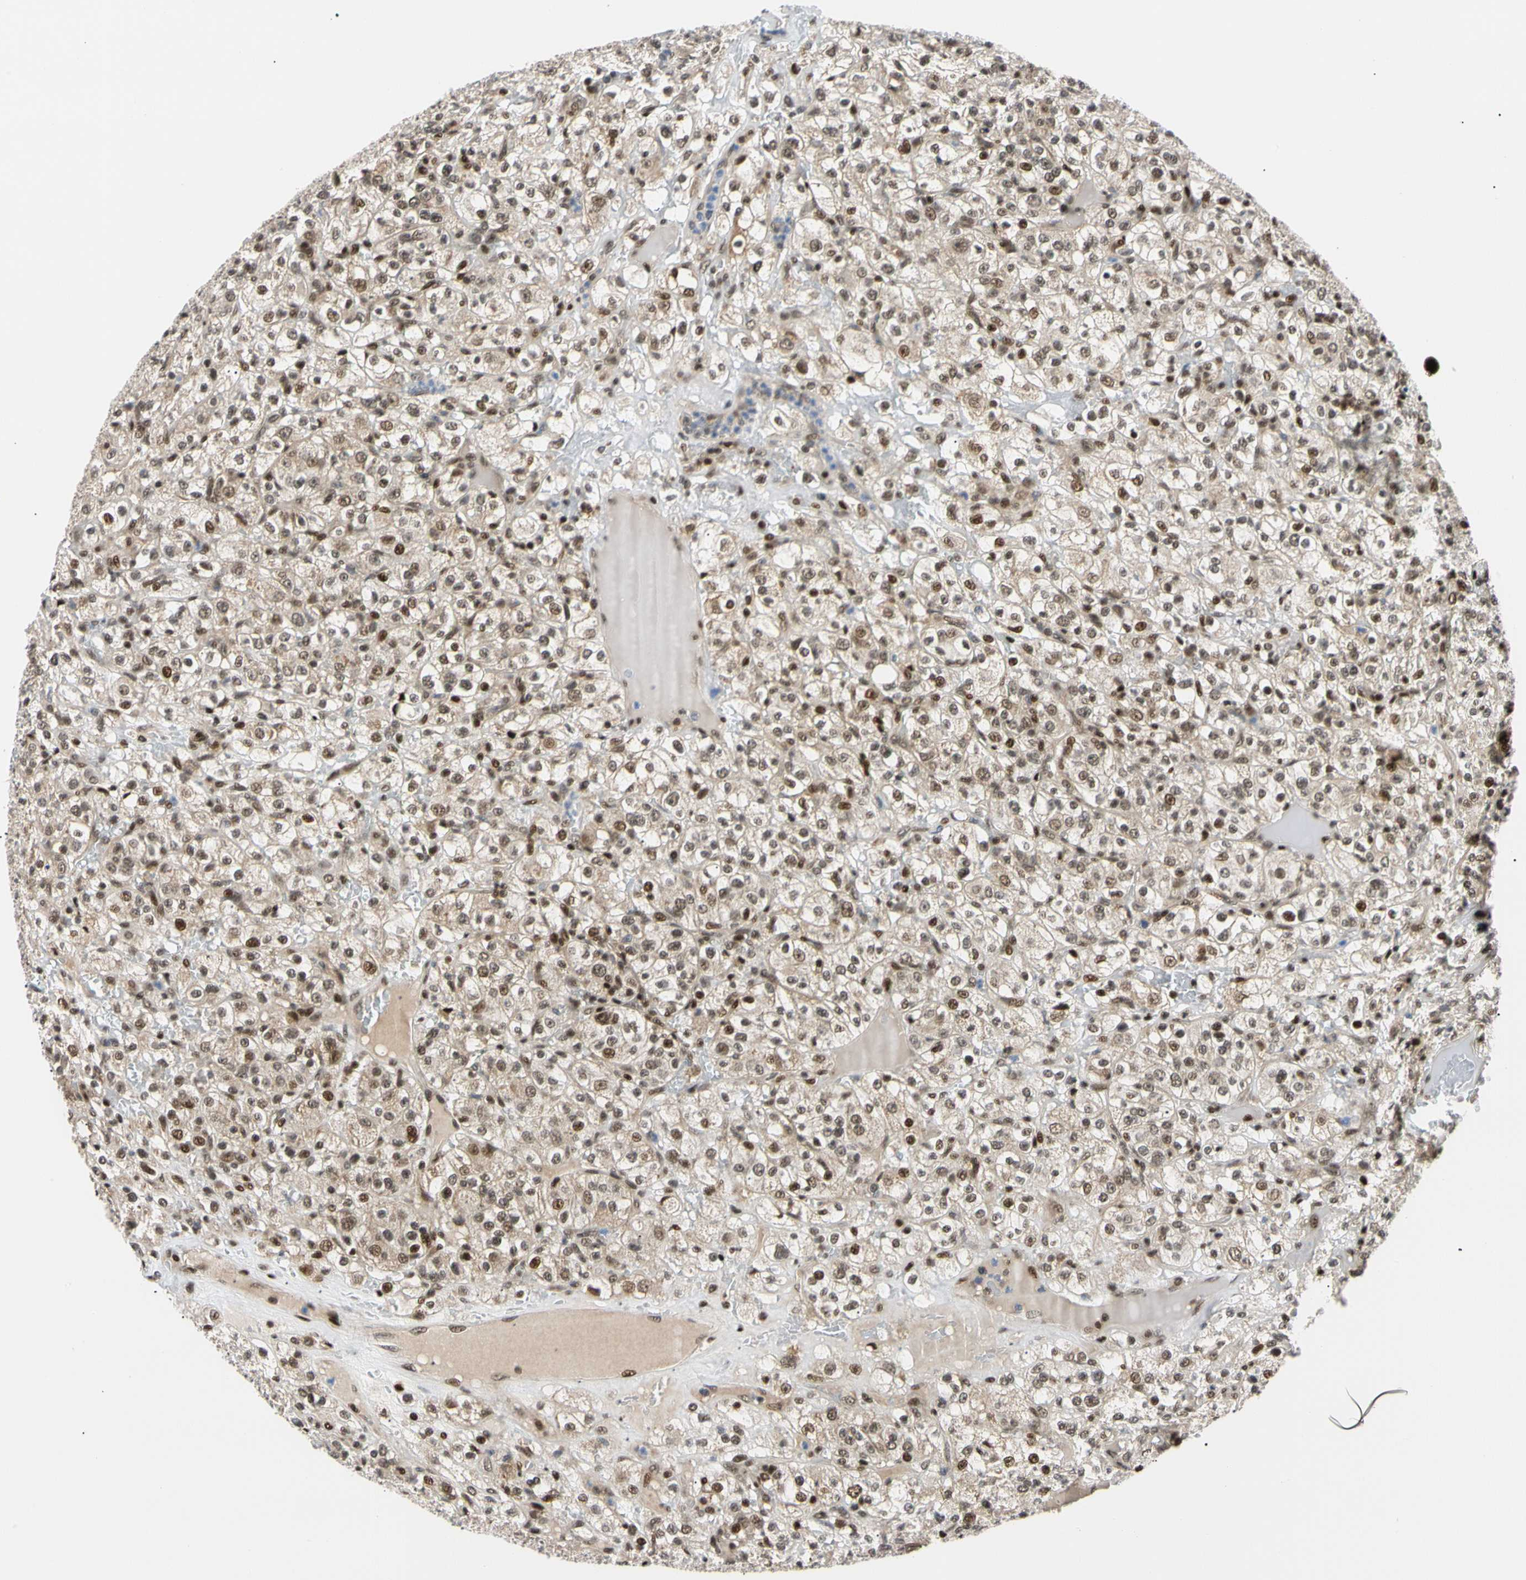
{"staining": {"intensity": "moderate", "quantity": ">75%", "location": "nuclear"}, "tissue": "renal cancer", "cell_type": "Tumor cells", "image_type": "cancer", "snomed": [{"axis": "morphology", "description": "Normal tissue, NOS"}, {"axis": "morphology", "description": "Adenocarcinoma, NOS"}, {"axis": "topography", "description": "Kidney"}], "caption": "Immunohistochemical staining of human renal adenocarcinoma exhibits medium levels of moderate nuclear protein staining in approximately >75% of tumor cells.", "gene": "E2F1", "patient": {"sex": "female", "age": 72}}